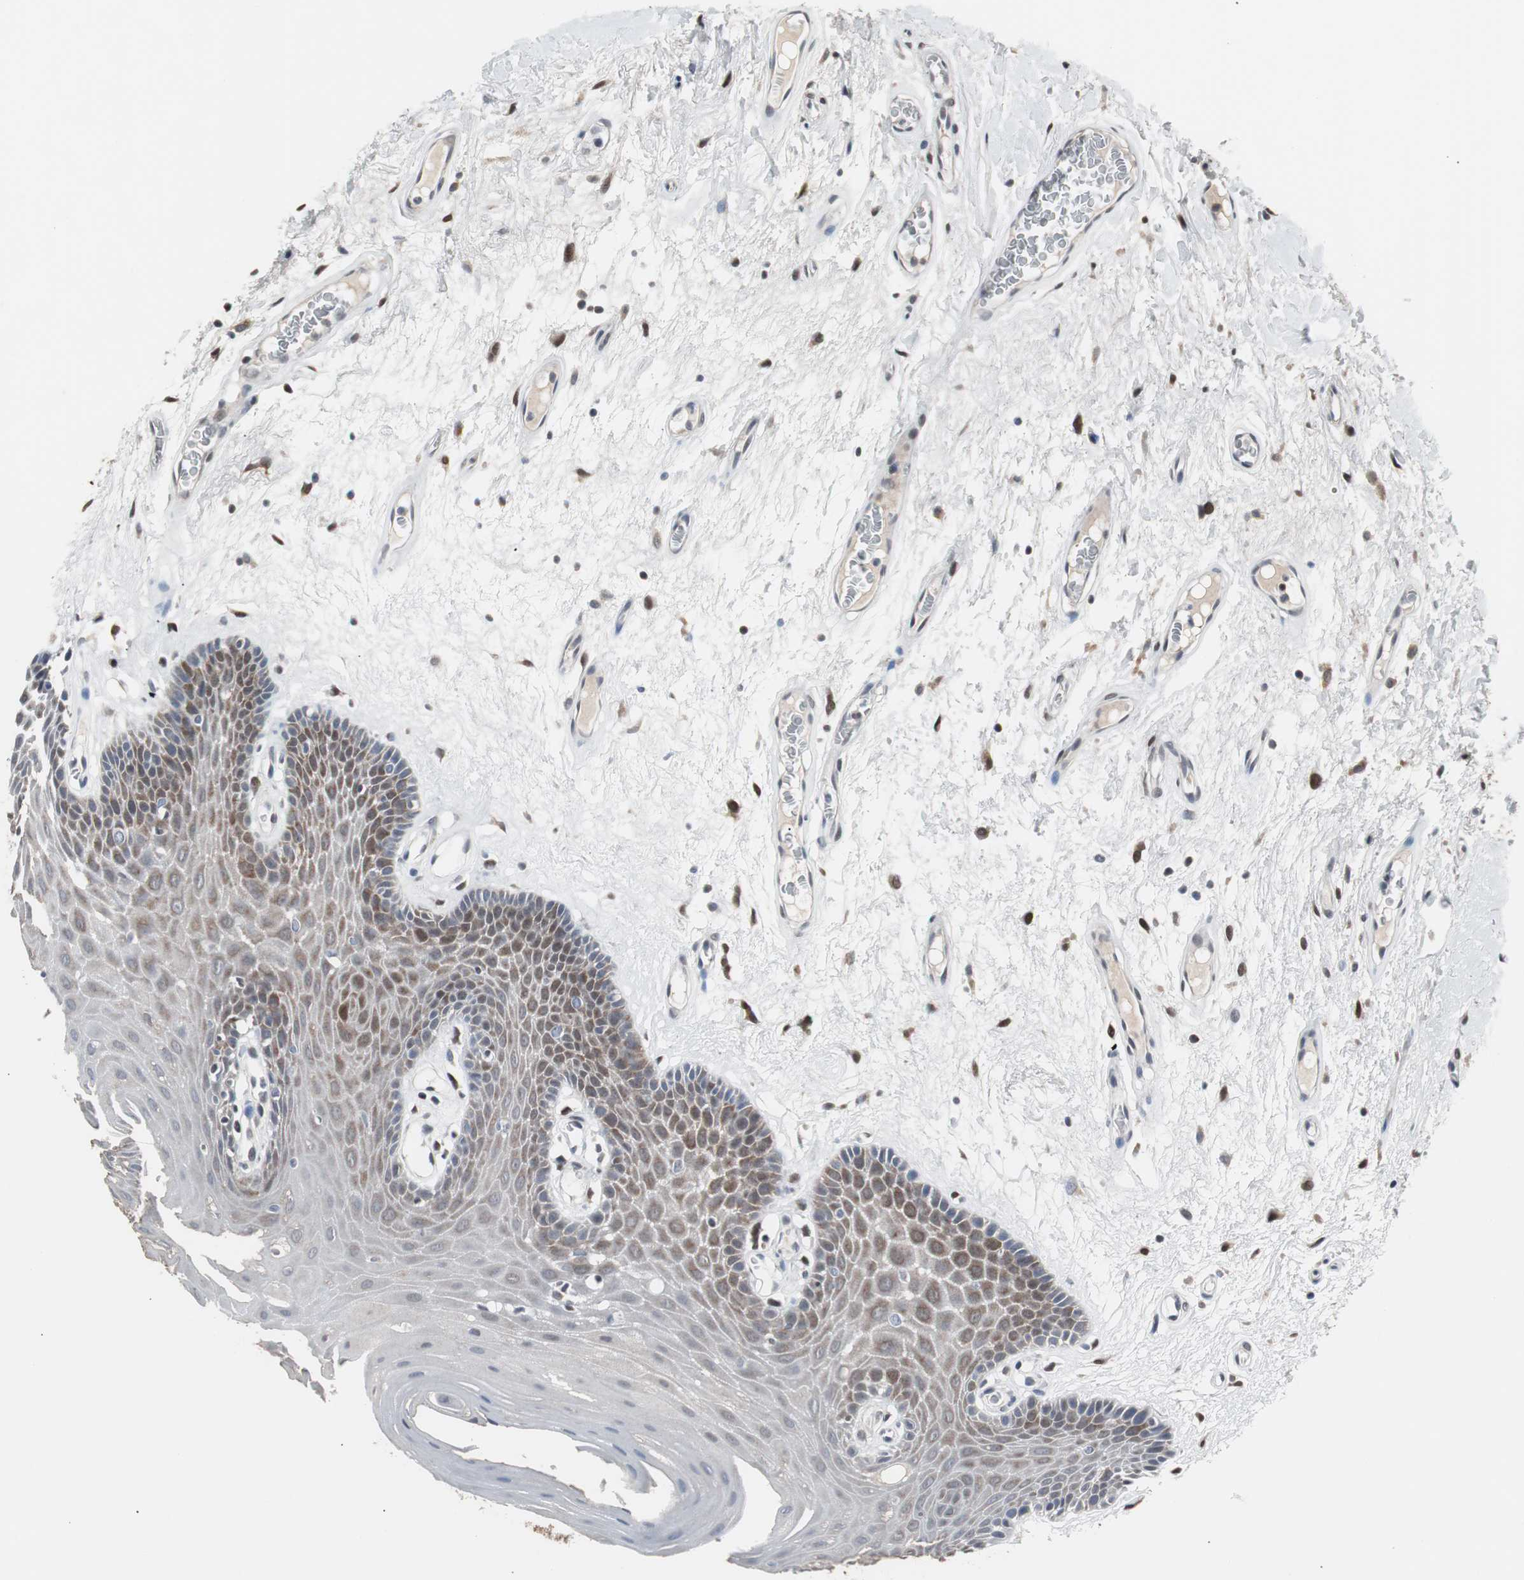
{"staining": {"intensity": "moderate", "quantity": ">75%", "location": "cytoplasmic/membranous,nuclear"}, "tissue": "oral mucosa", "cell_type": "Squamous epithelial cells", "image_type": "normal", "snomed": [{"axis": "morphology", "description": "Normal tissue, NOS"}, {"axis": "morphology", "description": "Squamous cell carcinoma, NOS"}, {"axis": "topography", "description": "Skeletal muscle"}, {"axis": "topography", "description": "Oral tissue"}, {"axis": "topography", "description": "Head-Neck"}], "caption": "Immunohistochemistry of unremarkable human oral mucosa reveals medium levels of moderate cytoplasmic/membranous,nuclear expression in approximately >75% of squamous epithelial cells.", "gene": "ZHX2", "patient": {"sex": "male", "age": 71}}